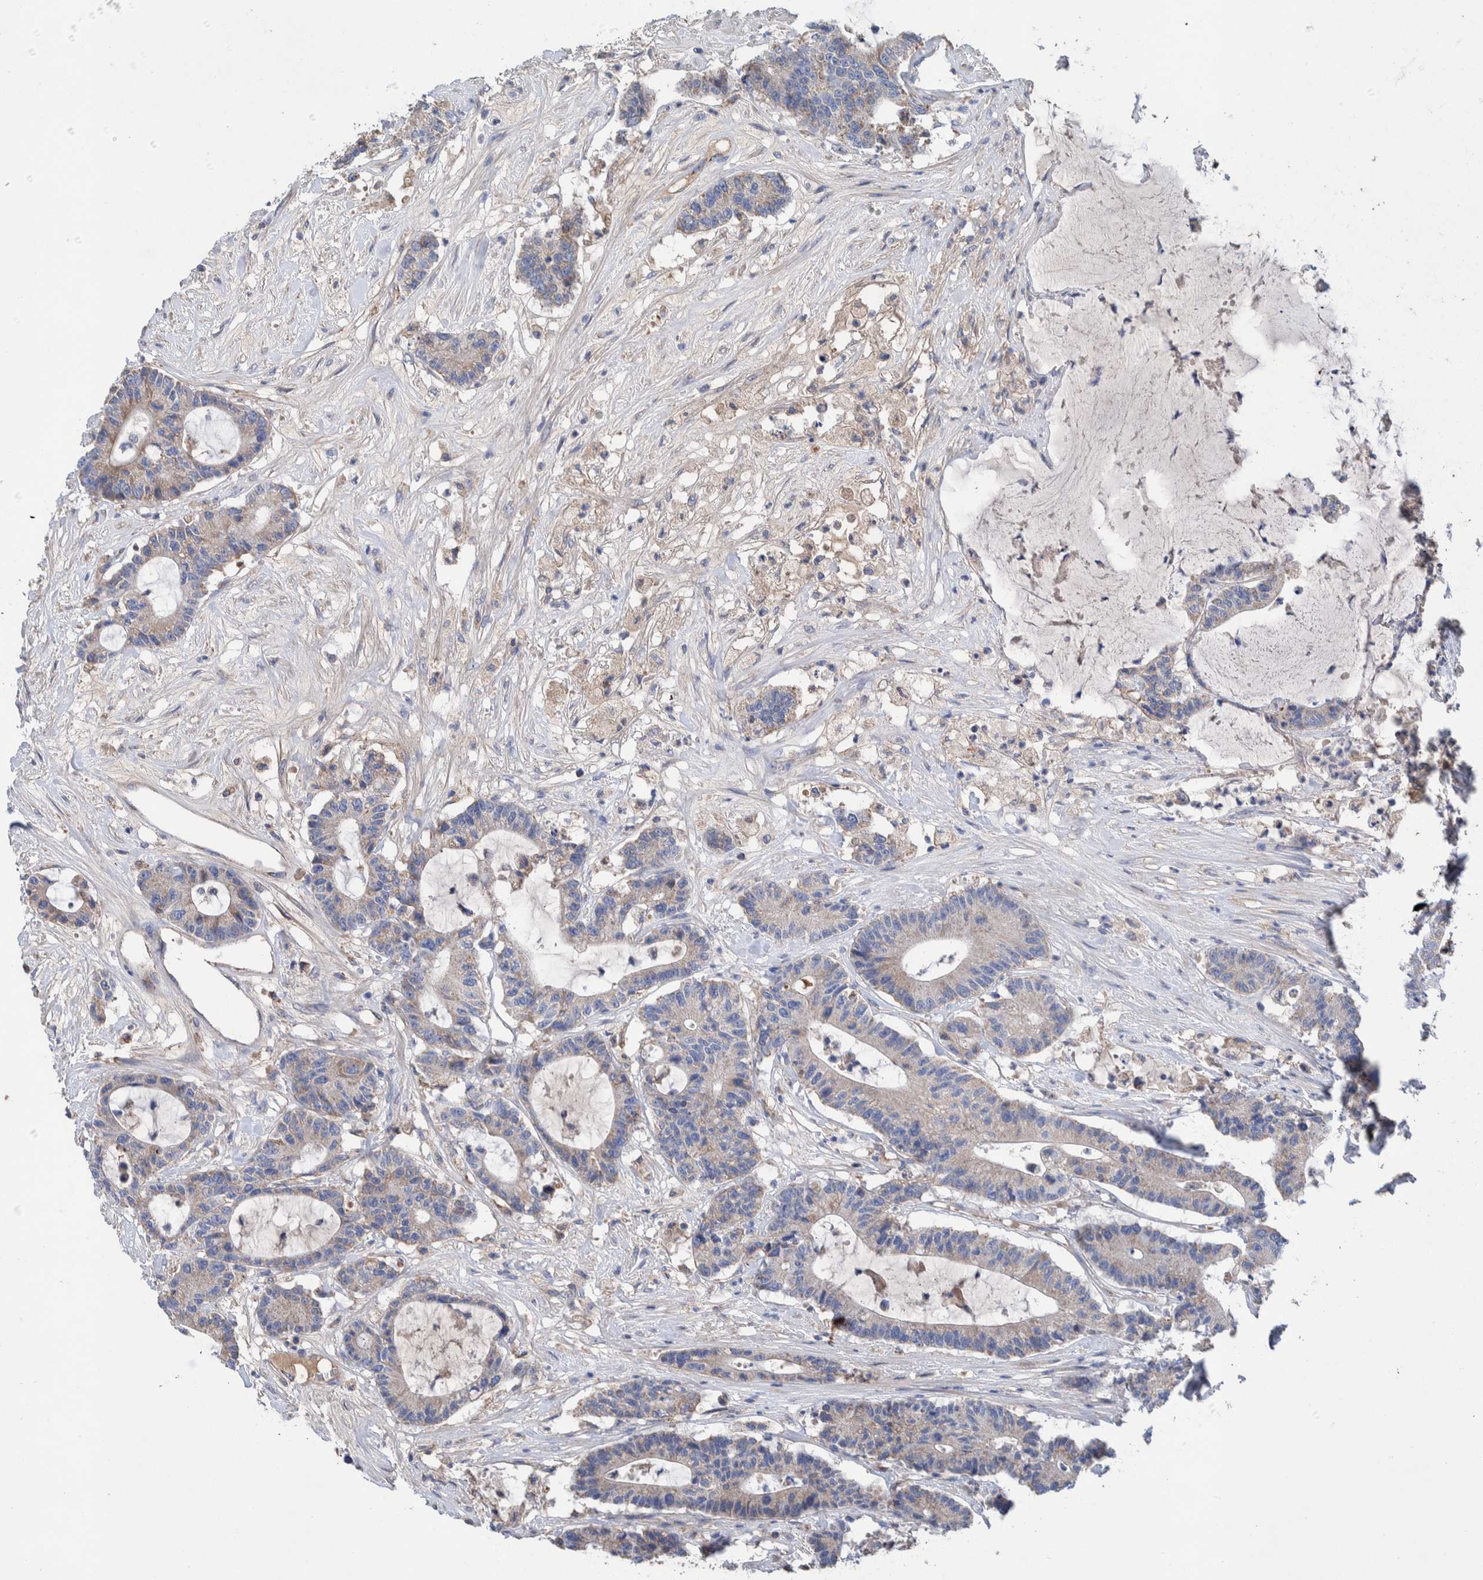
{"staining": {"intensity": "weak", "quantity": "<25%", "location": "cytoplasmic/membranous"}, "tissue": "colorectal cancer", "cell_type": "Tumor cells", "image_type": "cancer", "snomed": [{"axis": "morphology", "description": "Adenocarcinoma, NOS"}, {"axis": "topography", "description": "Colon"}], "caption": "An immunohistochemistry image of colorectal adenocarcinoma is shown. There is no staining in tumor cells of colorectal adenocarcinoma.", "gene": "DECR1", "patient": {"sex": "female", "age": 84}}